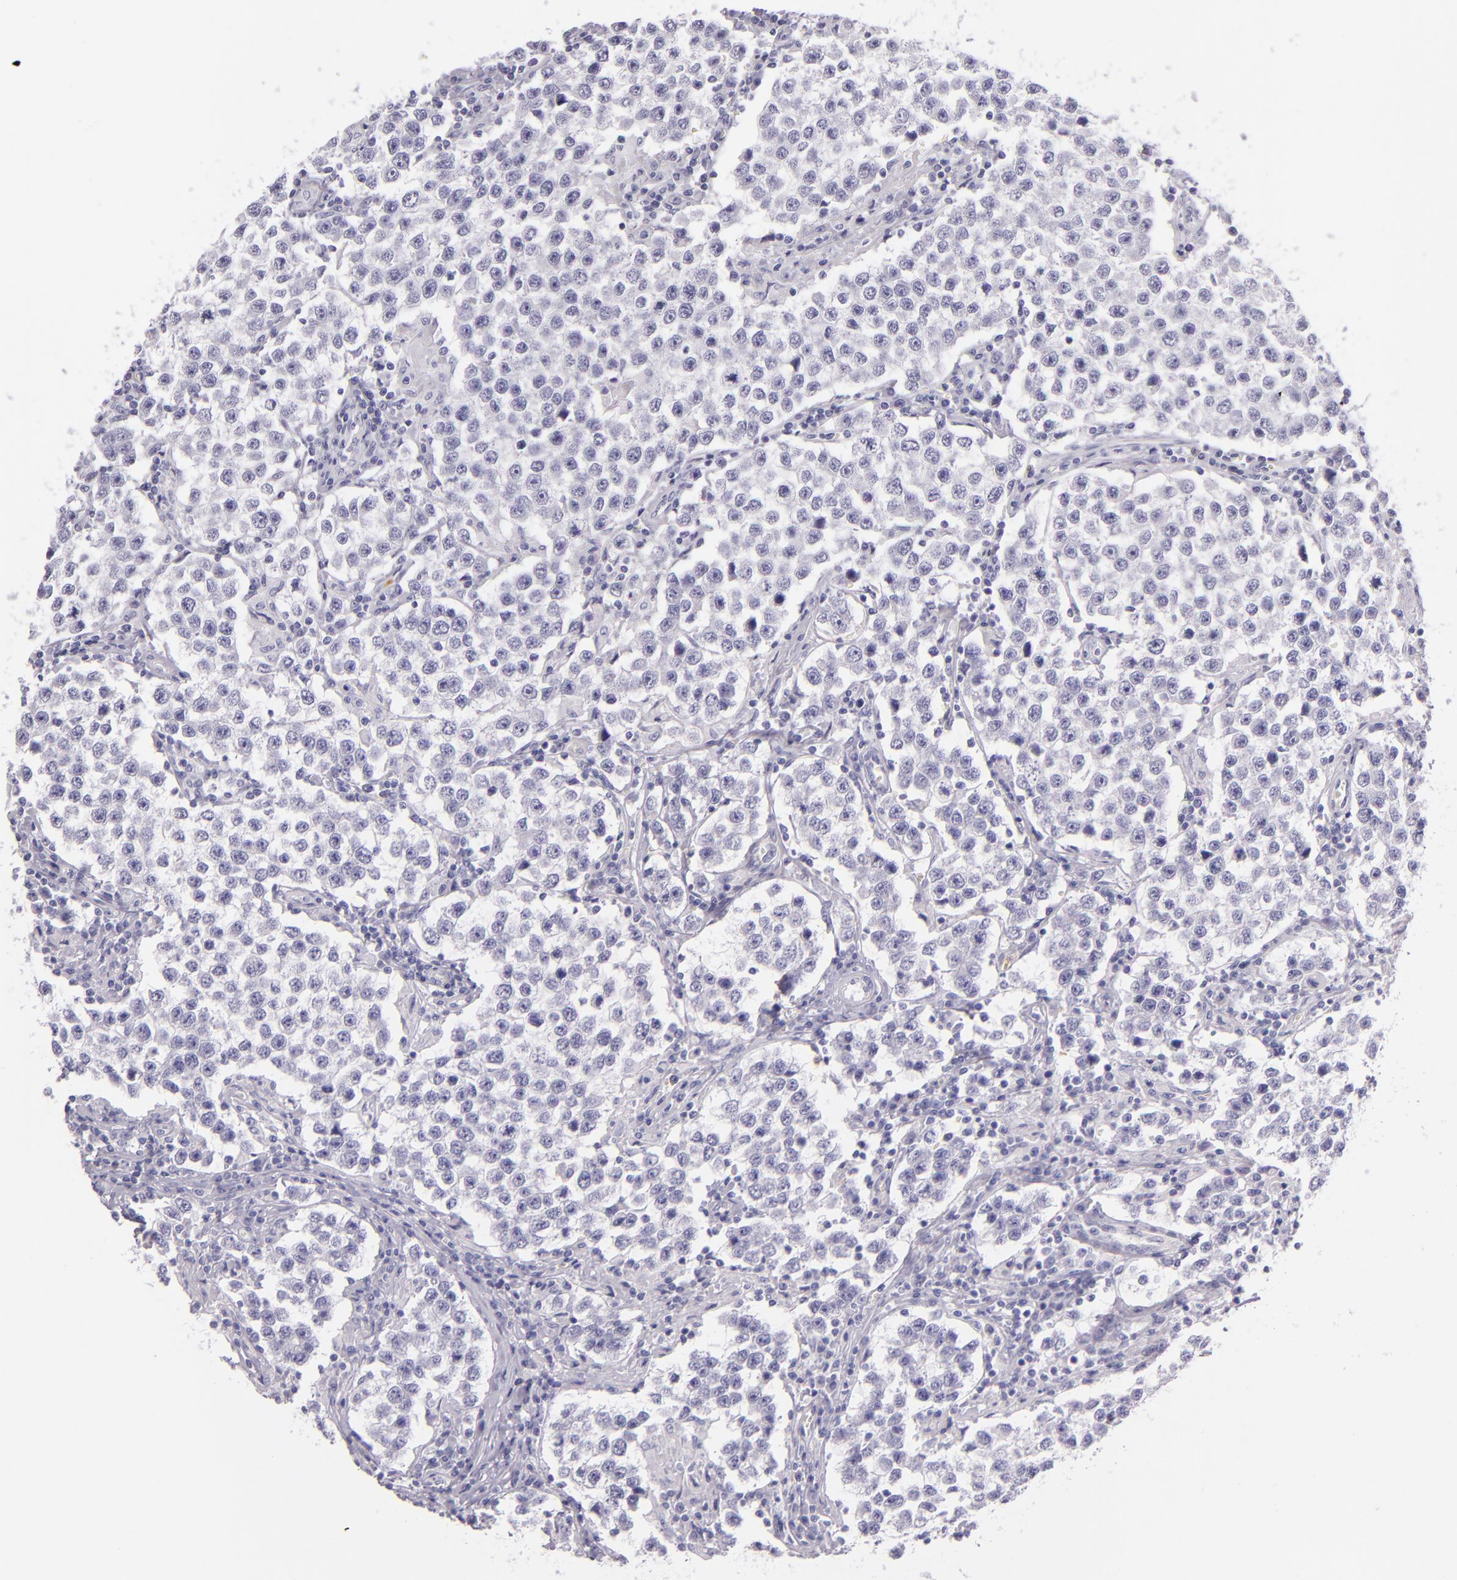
{"staining": {"intensity": "negative", "quantity": "none", "location": "none"}, "tissue": "testis cancer", "cell_type": "Tumor cells", "image_type": "cancer", "snomed": [{"axis": "morphology", "description": "Seminoma, NOS"}, {"axis": "topography", "description": "Testis"}], "caption": "The photomicrograph exhibits no significant positivity in tumor cells of seminoma (testis). (Brightfield microscopy of DAB (3,3'-diaminobenzidine) immunohistochemistry at high magnification).", "gene": "CEACAM1", "patient": {"sex": "male", "age": 36}}